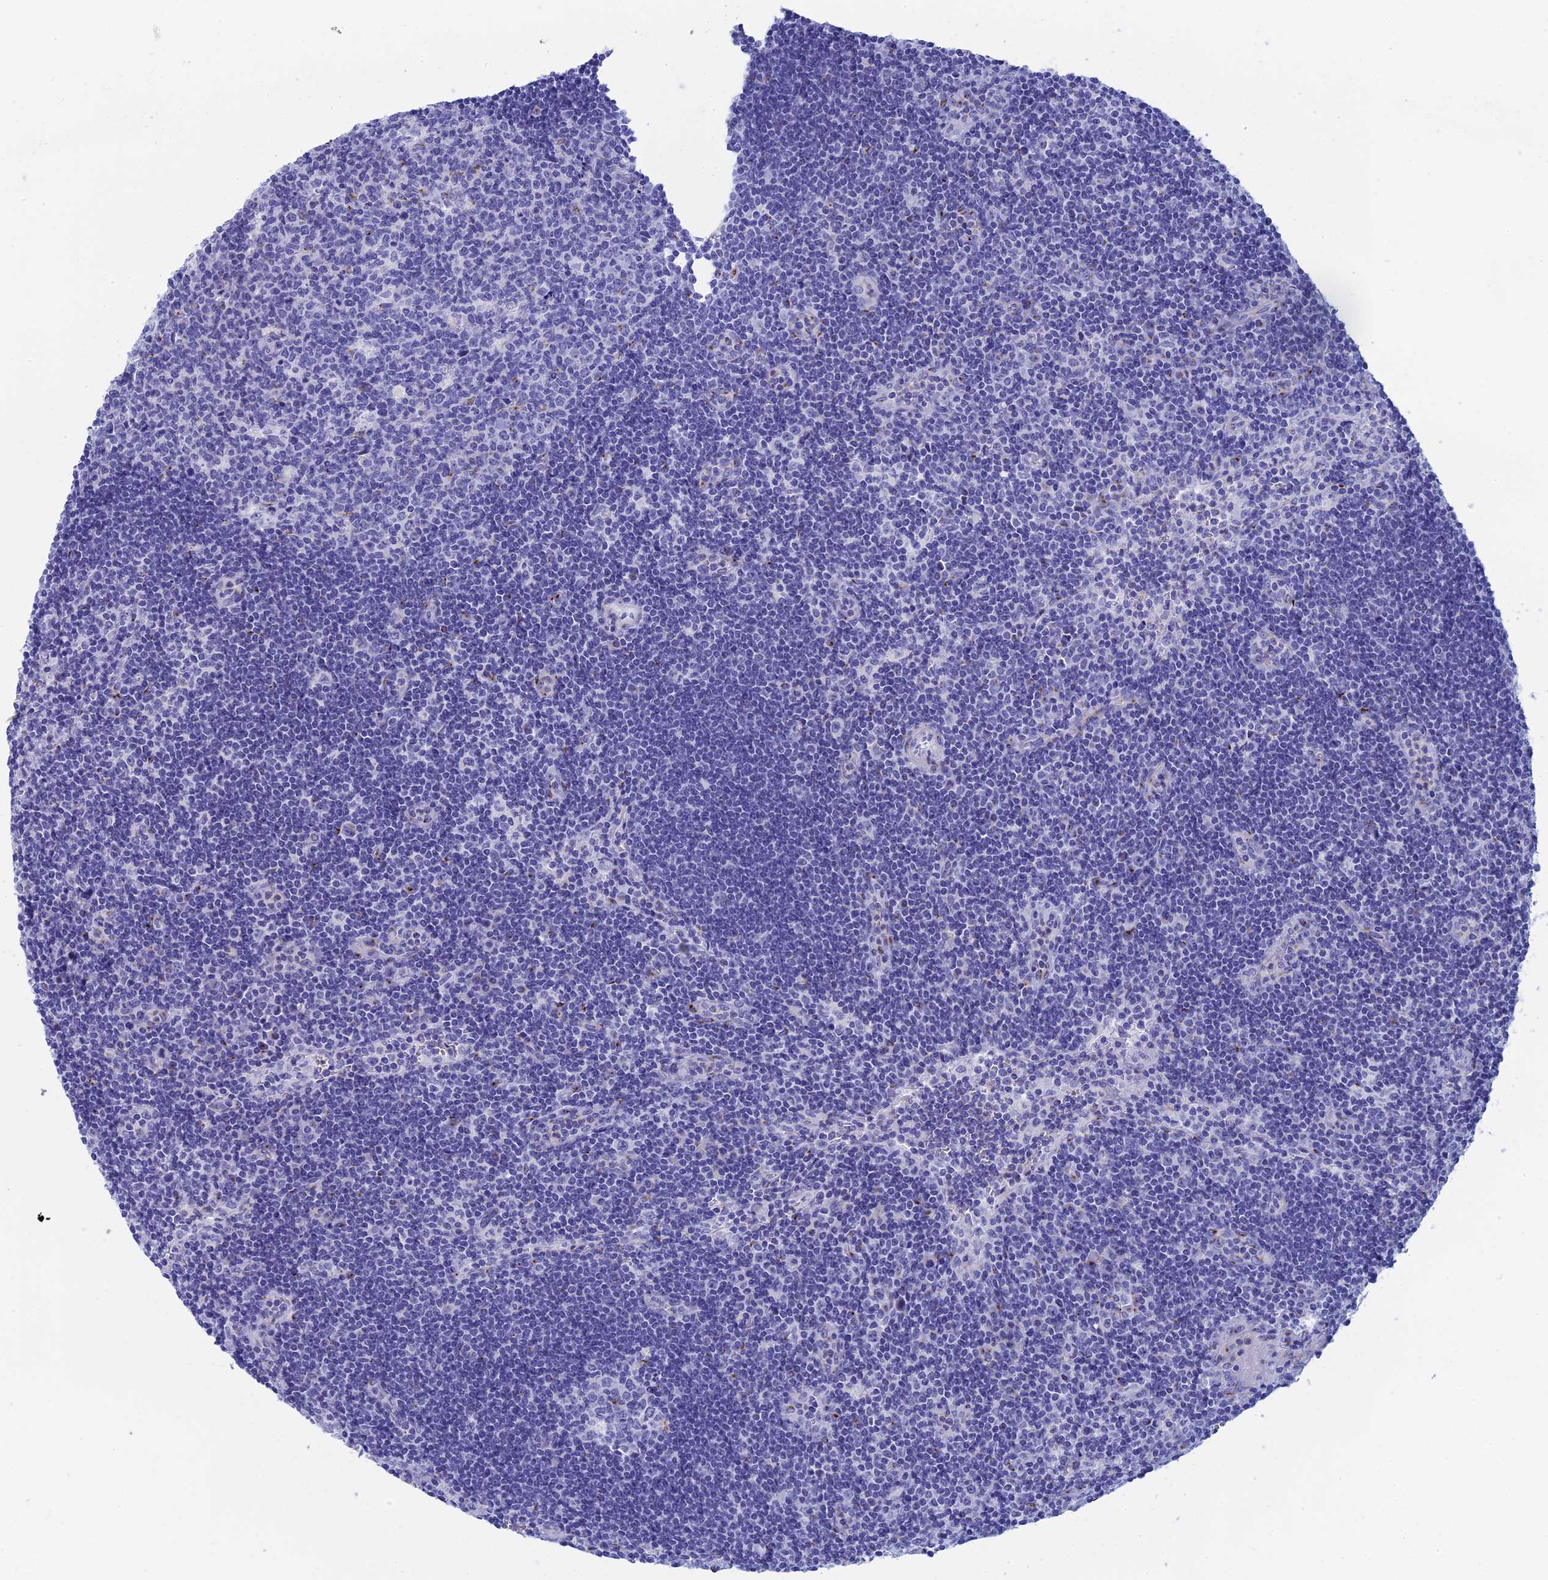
{"staining": {"intensity": "negative", "quantity": "none", "location": "none"}, "tissue": "lymph node", "cell_type": "Germinal center cells", "image_type": "normal", "snomed": [{"axis": "morphology", "description": "Normal tissue, NOS"}, {"axis": "topography", "description": "Lymph node"}], "caption": "IHC histopathology image of normal lymph node stained for a protein (brown), which shows no positivity in germinal center cells.", "gene": "ERICH4", "patient": {"sex": "female", "age": 32}}